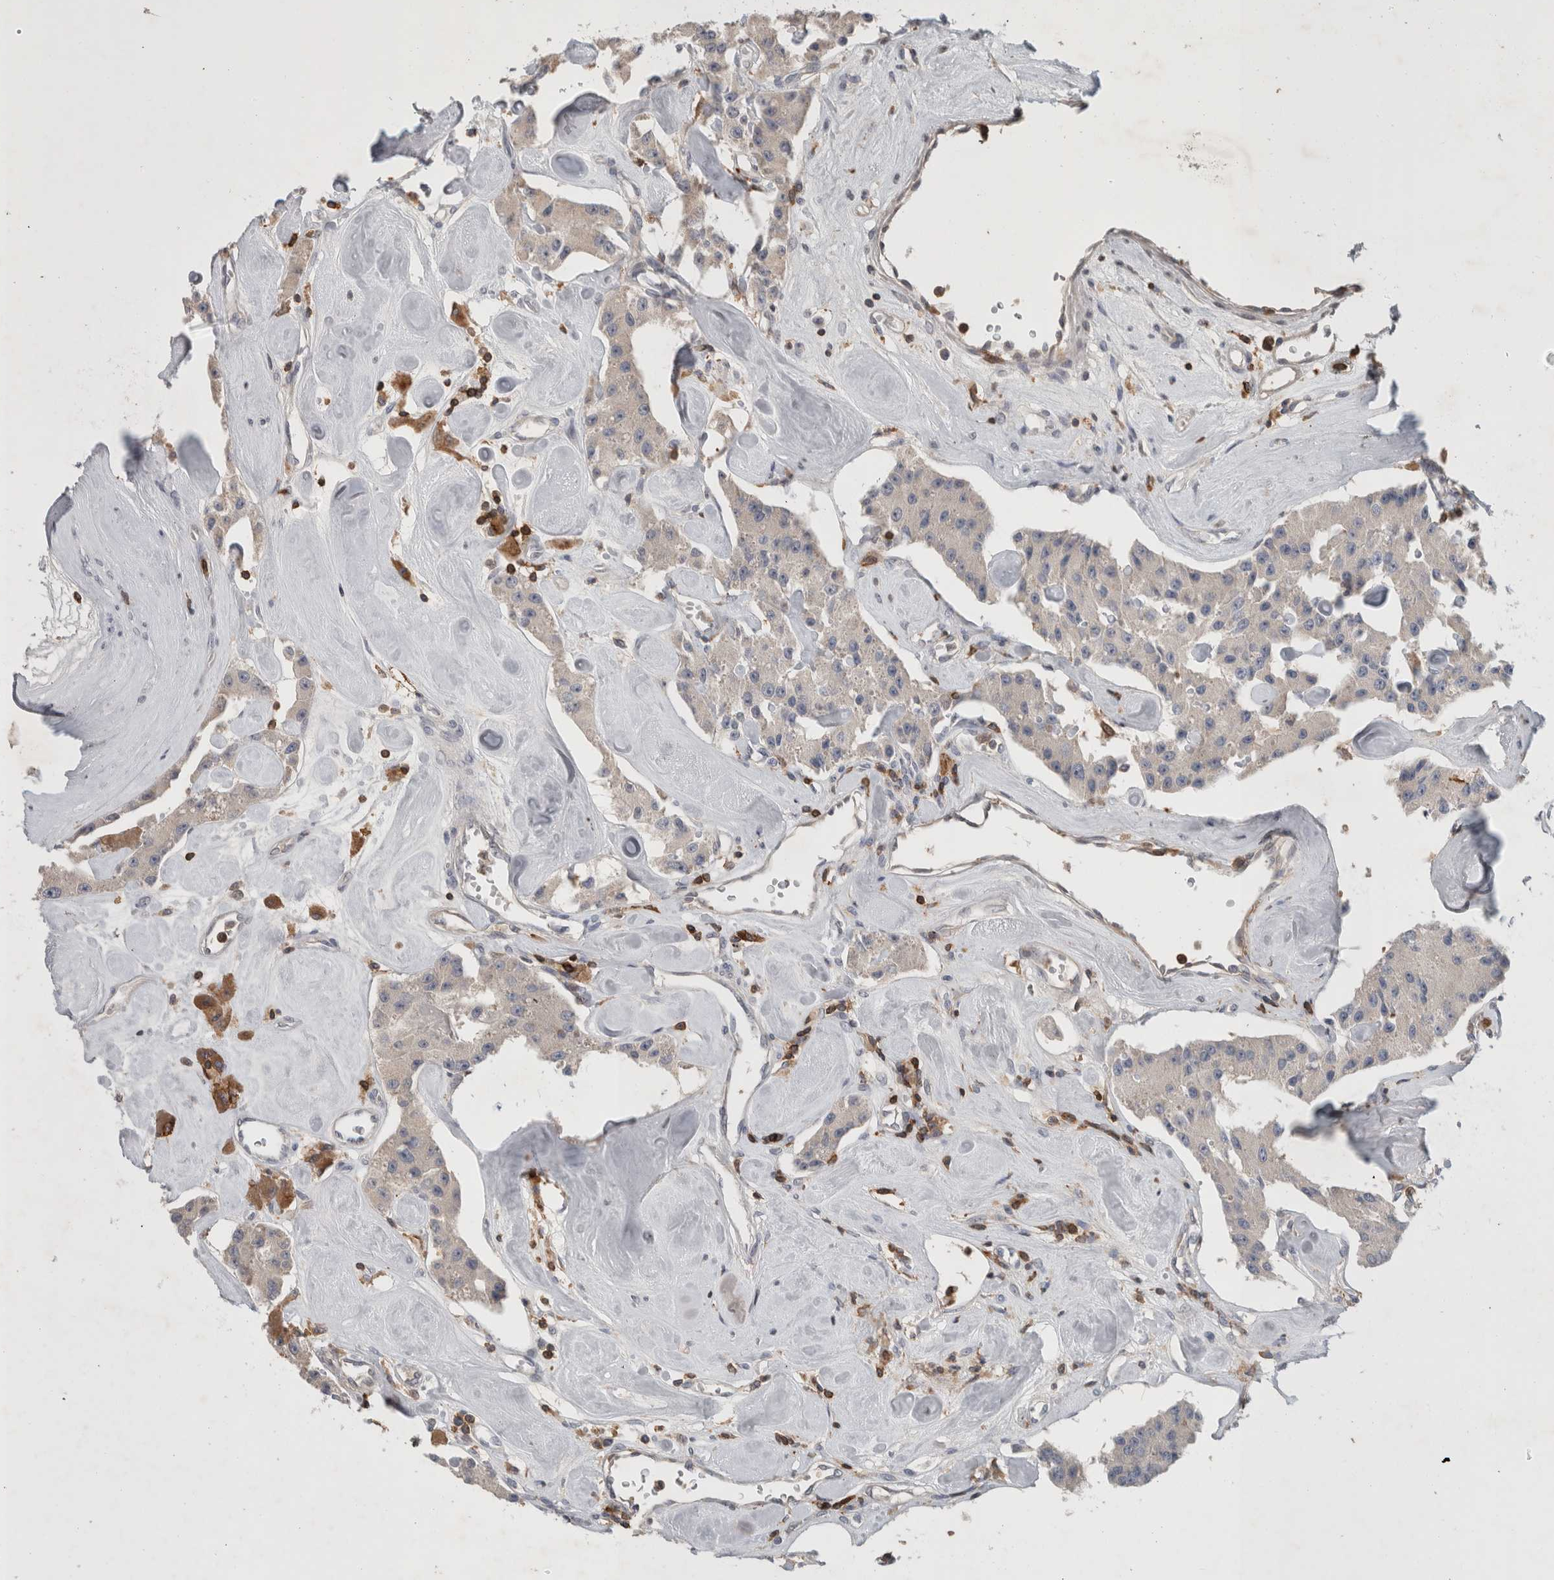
{"staining": {"intensity": "negative", "quantity": "none", "location": "none"}, "tissue": "carcinoid", "cell_type": "Tumor cells", "image_type": "cancer", "snomed": [{"axis": "morphology", "description": "Carcinoid, malignant, NOS"}, {"axis": "topography", "description": "Pancreas"}], "caption": "This image is of malignant carcinoid stained with immunohistochemistry to label a protein in brown with the nuclei are counter-stained blue. There is no positivity in tumor cells.", "gene": "GFRA2", "patient": {"sex": "male", "age": 41}}